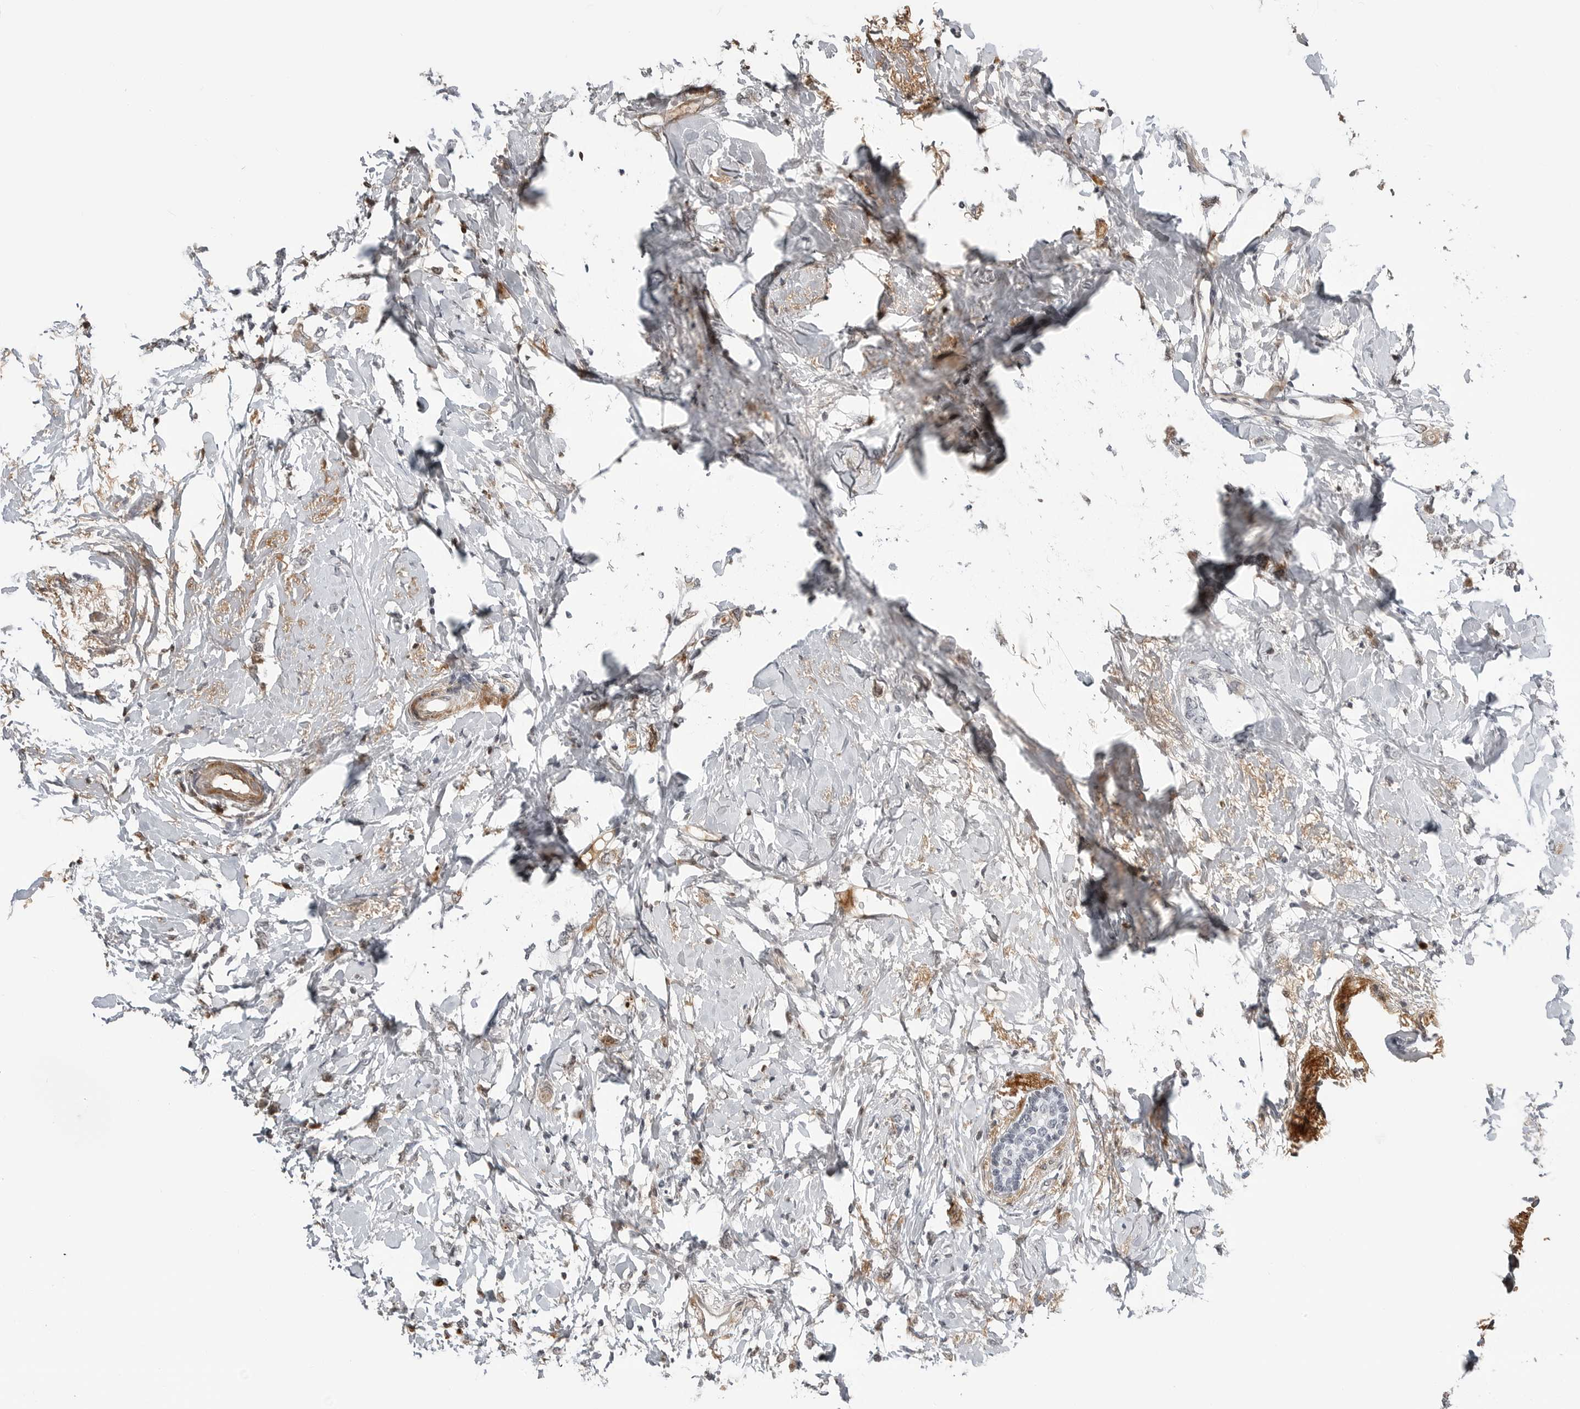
{"staining": {"intensity": "negative", "quantity": "none", "location": "none"}, "tissue": "breast cancer", "cell_type": "Tumor cells", "image_type": "cancer", "snomed": [{"axis": "morphology", "description": "Normal tissue, NOS"}, {"axis": "morphology", "description": "Lobular carcinoma"}, {"axis": "topography", "description": "Breast"}], "caption": "DAB immunohistochemical staining of breast cancer reveals no significant expression in tumor cells.", "gene": "CXCR5", "patient": {"sex": "female", "age": 47}}